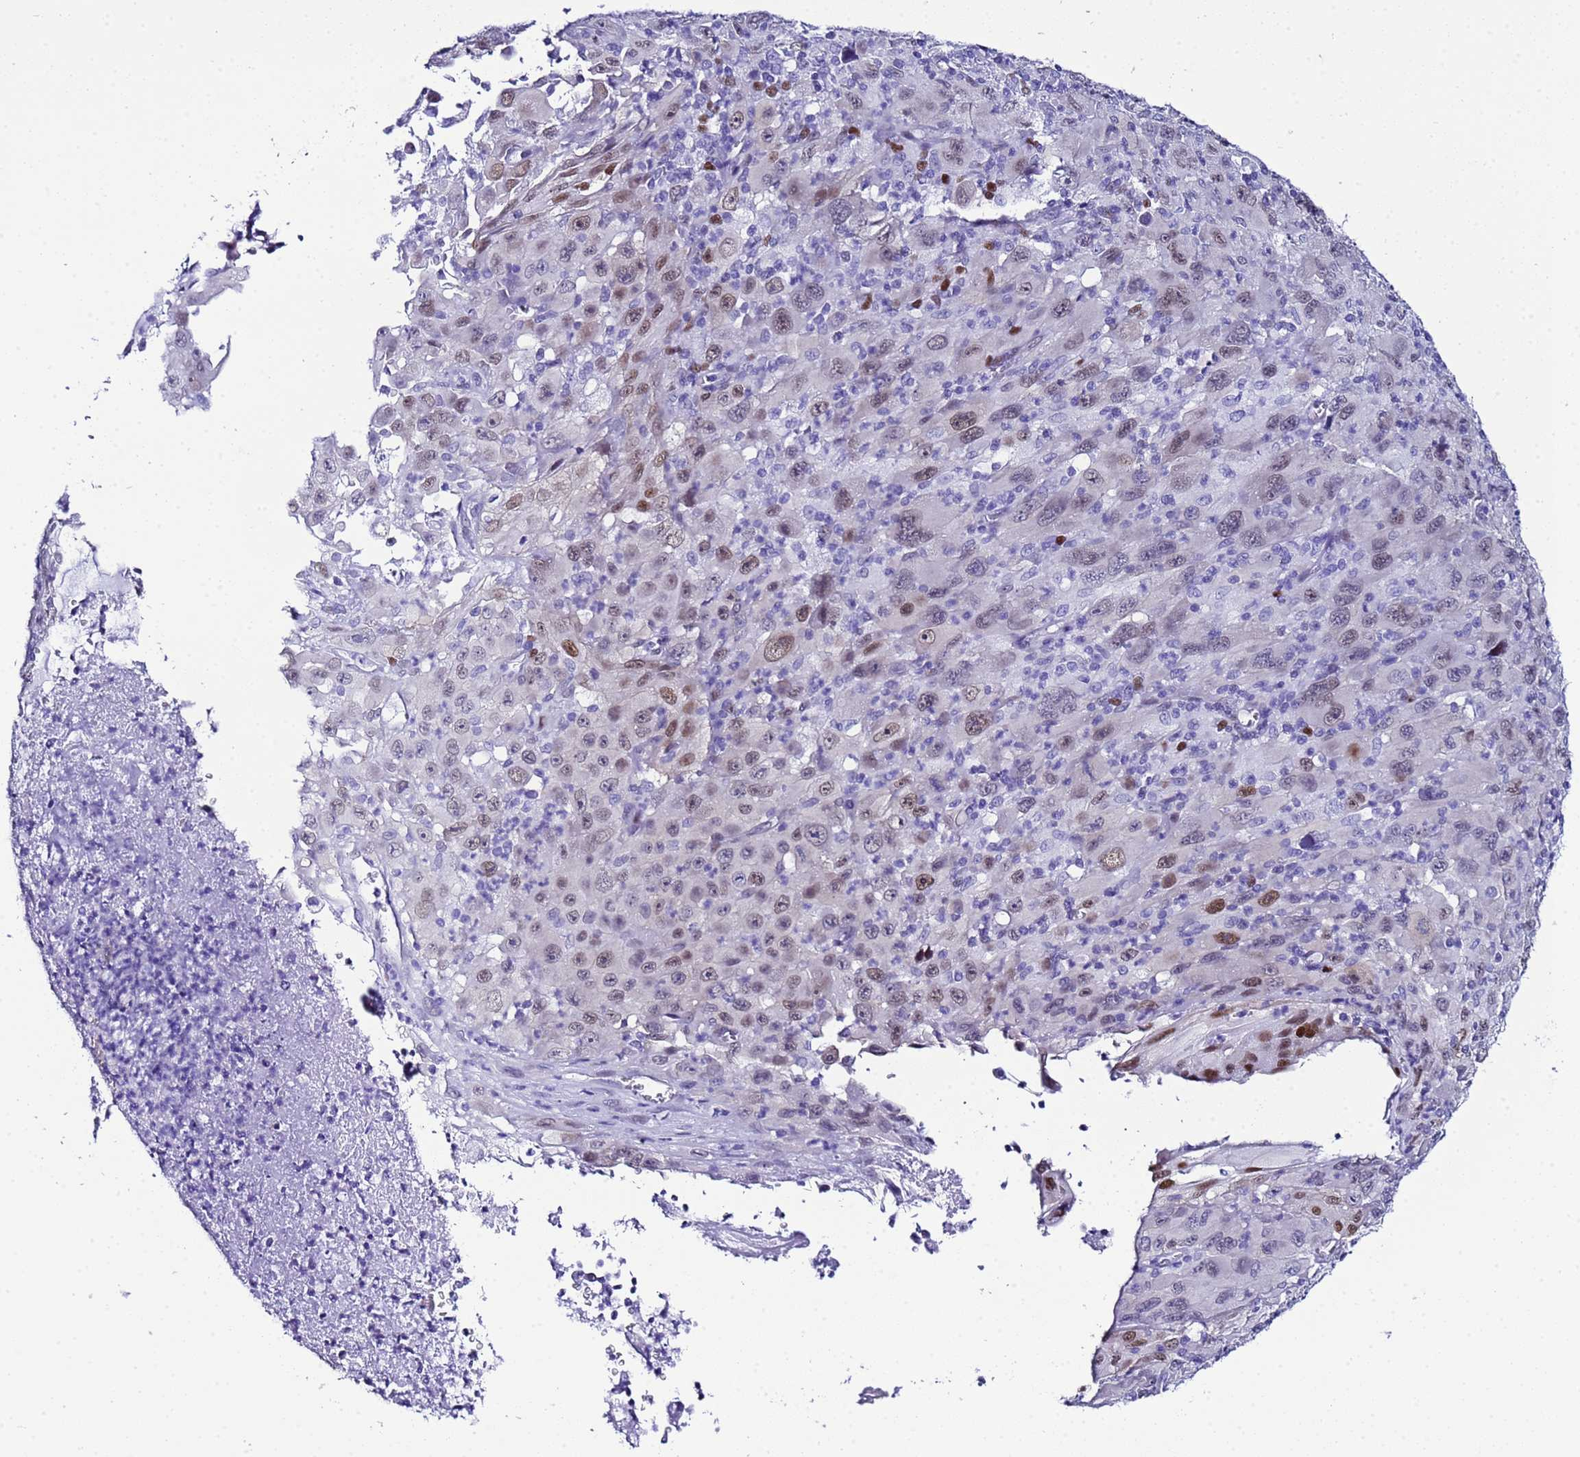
{"staining": {"intensity": "moderate", "quantity": "25%-75%", "location": "nuclear"}, "tissue": "melanoma", "cell_type": "Tumor cells", "image_type": "cancer", "snomed": [{"axis": "morphology", "description": "Malignant melanoma, Metastatic site"}, {"axis": "topography", "description": "Skin"}], "caption": "A histopathology image of human malignant melanoma (metastatic site) stained for a protein displays moderate nuclear brown staining in tumor cells. Using DAB (3,3'-diaminobenzidine) (brown) and hematoxylin (blue) stains, captured at high magnification using brightfield microscopy.", "gene": "BCL7A", "patient": {"sex": "female", "age": 56}}